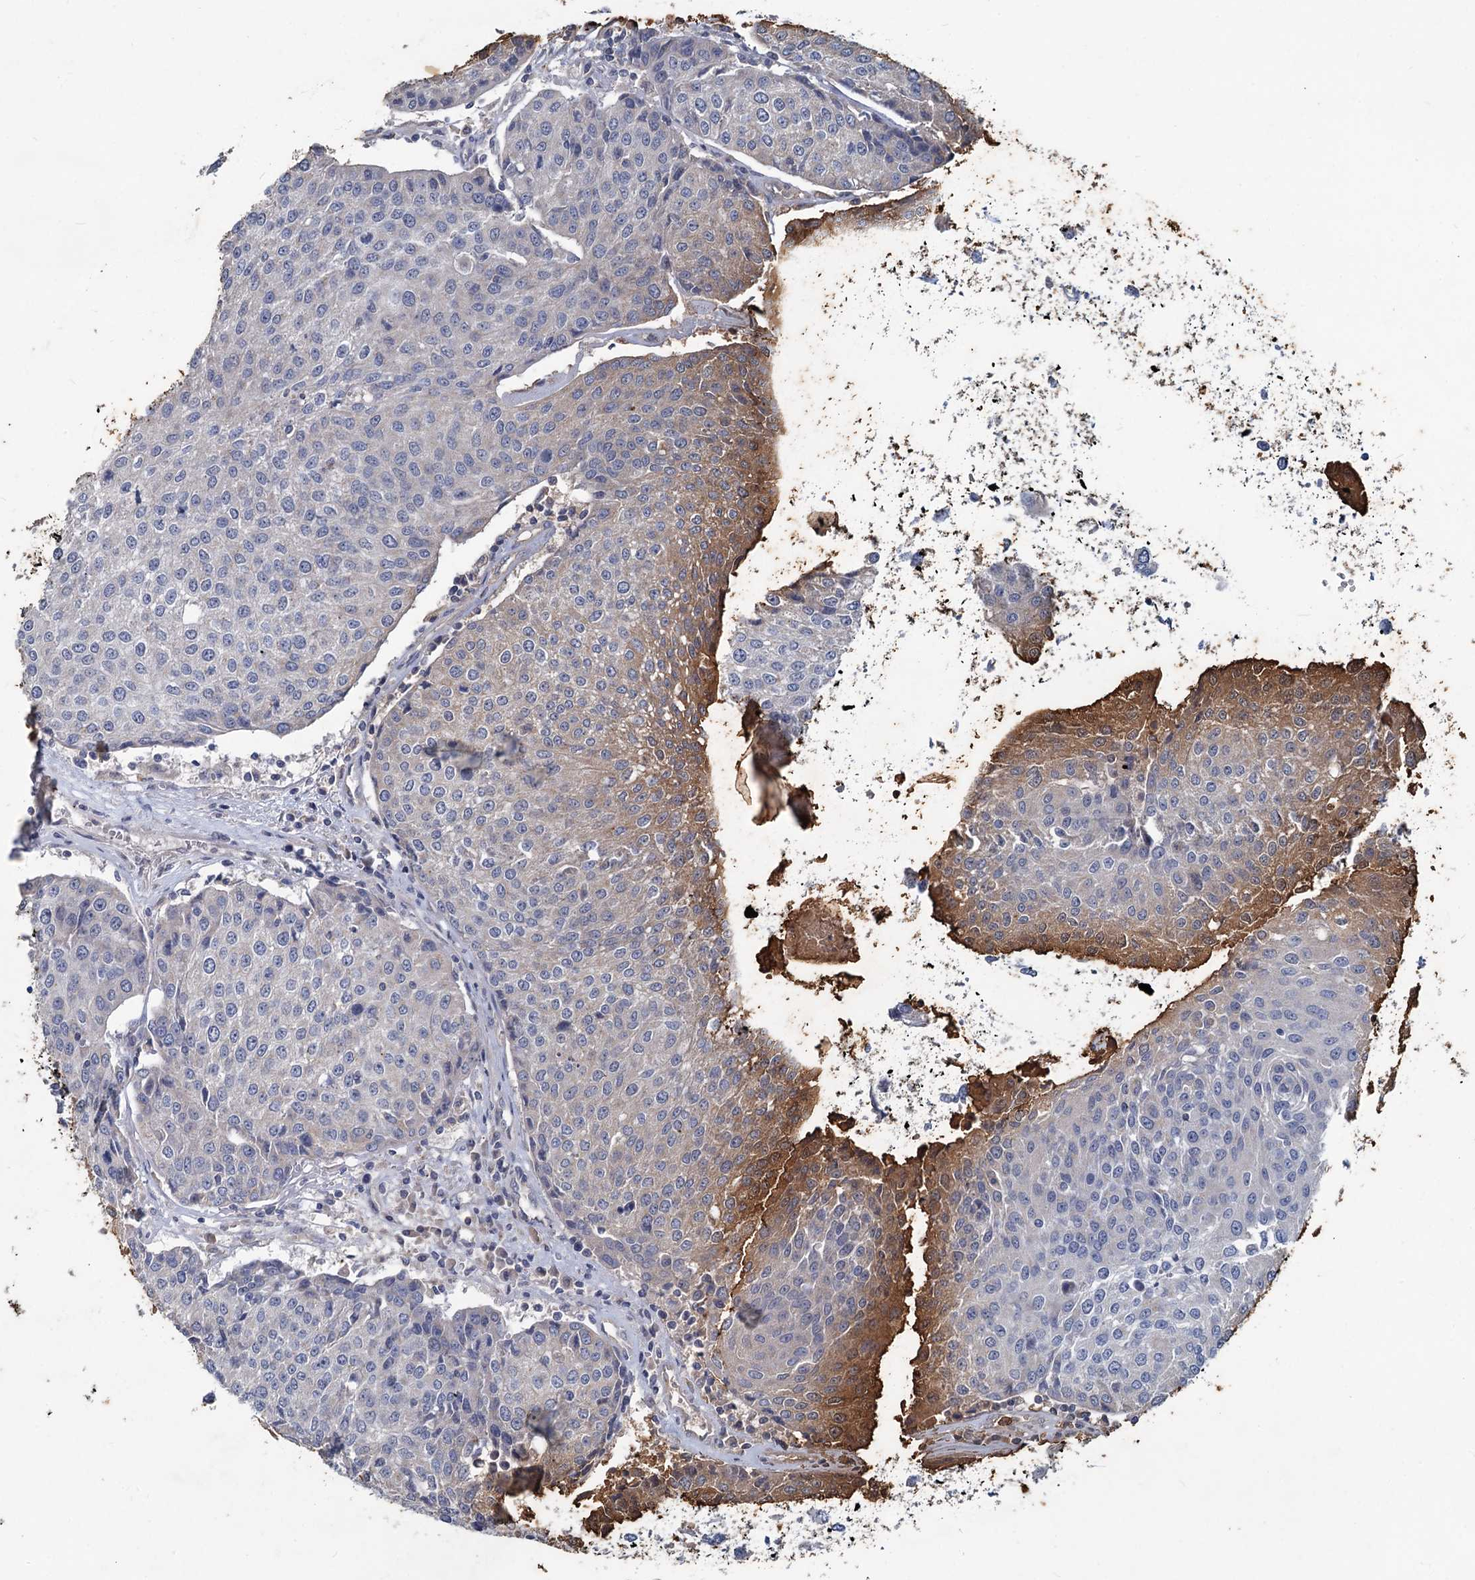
{"staining": {"intensity": "moderate", "quantity": "<25%", "location": "cytoplasmic/membranous"}, "tissue": "urothelial cancer", "cell_type": "Tumor cells", "image_type": "cancer", "snomed": [{"axis": "morphology", "description": "Urothelial carcinoma, High grade"}, {"axis": "topography", "description": "Urinary bladder"}], "caption": "Human urothelial carcinoma (high-grade) stained for a protein (brown) shows moderate cytoplasmic/membranous positive expression in about <25% of tumor cells.", "gene": "SLC2A7", "patient": {"sex": "female", "age": 85}}